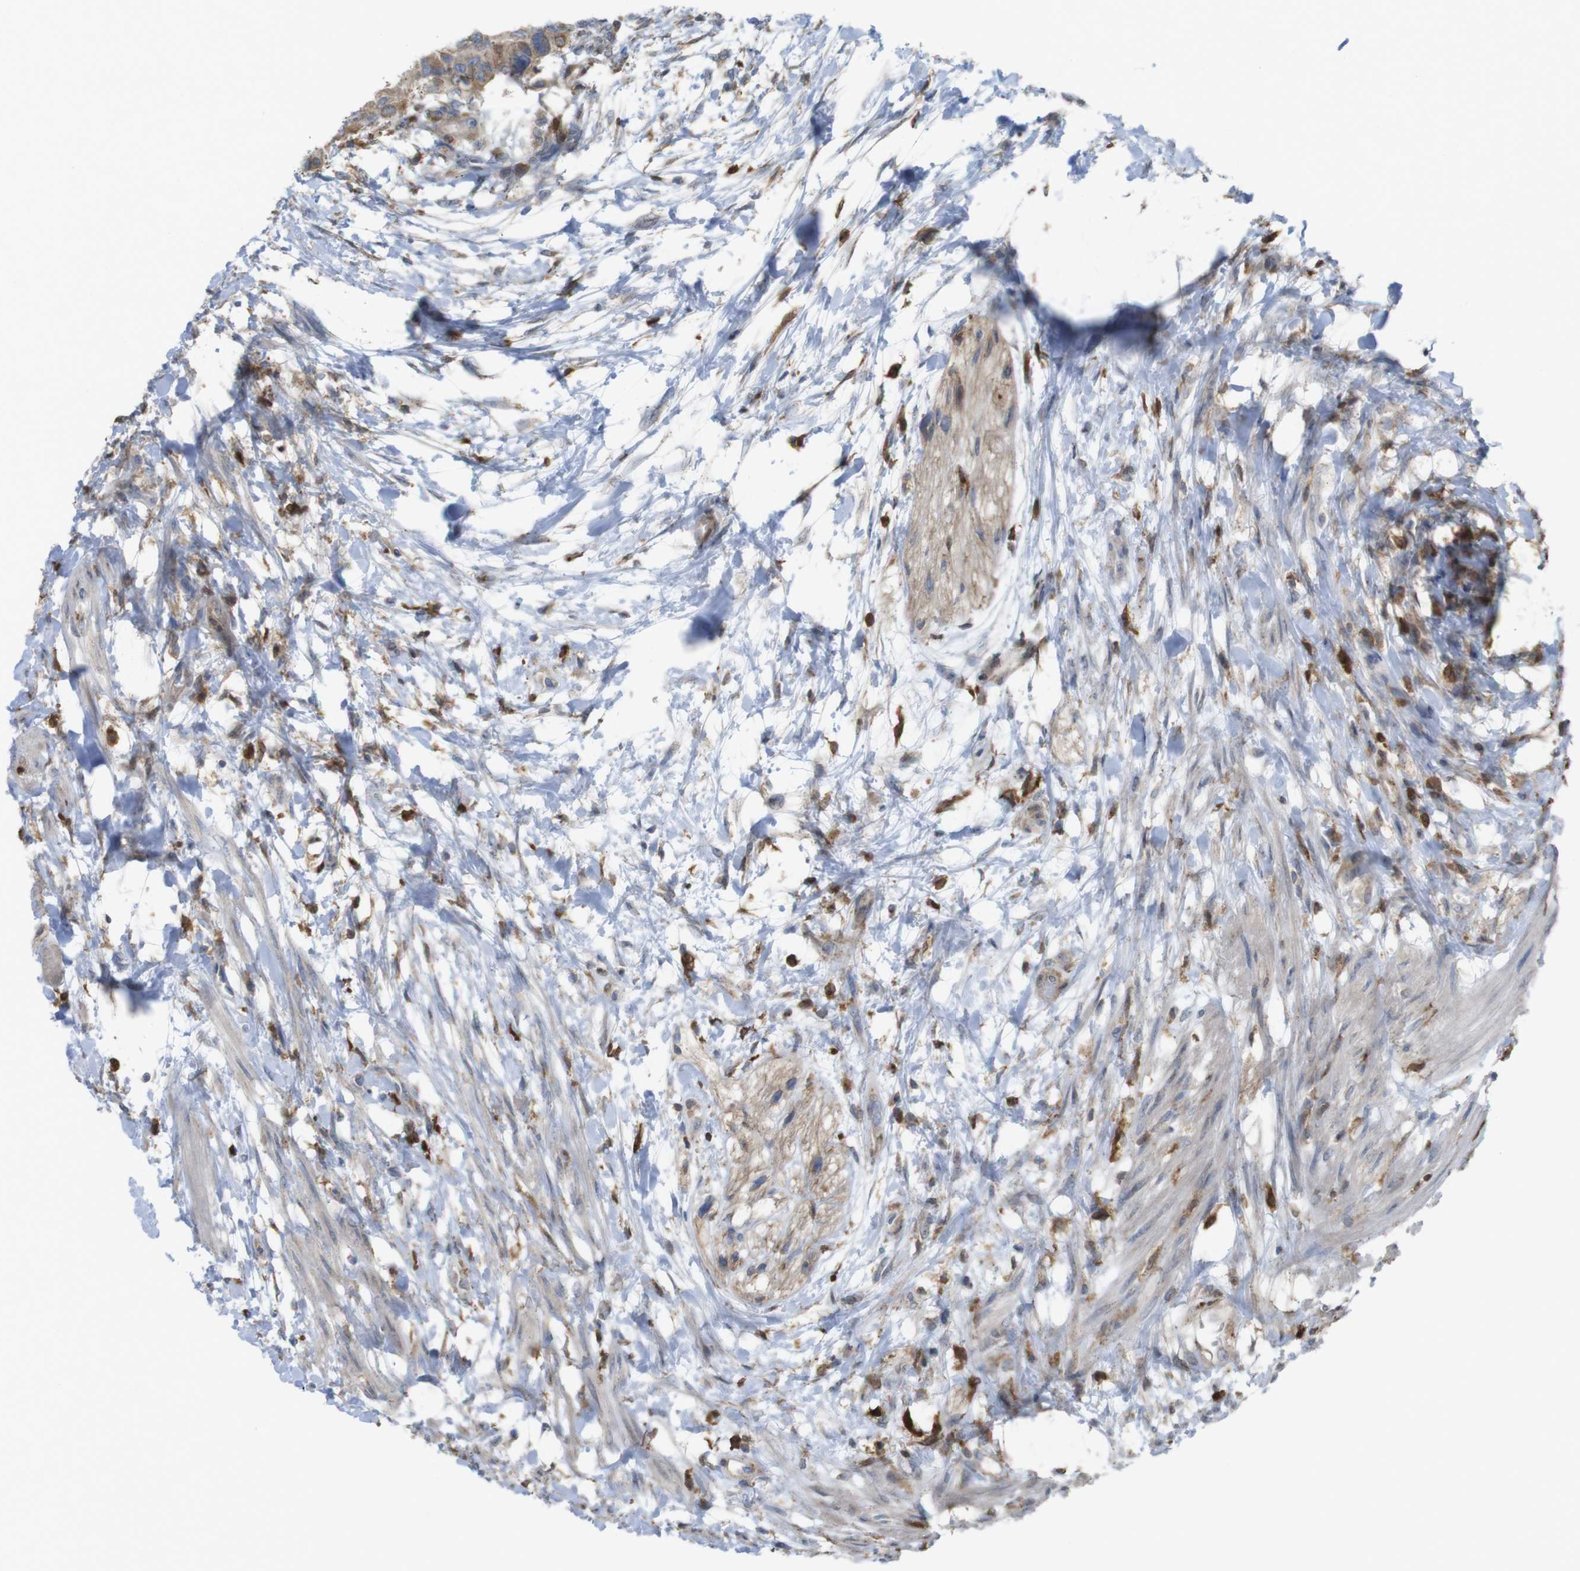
{"staining": {"intensity": "weak", "quantity": ">75%", "location": "cytoplasmic/membranous"}, "tissue": "colorectal cancer", "cell_type": "Tumor cells", "image_type": "cancer", "snomed": [{"axis": "morphology", "description": "Adenocarcinoma, NOS"}, {"axis": "topography", "description": "Rectum"}], "caption": "A histopathology image showing weak cytoplasmic/membranous staining in approximately >75% of tumor cells in colorectal adenocarcinoma, as visualized by brown immunohistochemical staining.", "gene": "PRKCD", "patient": {"sex": "male", "age": 51}}